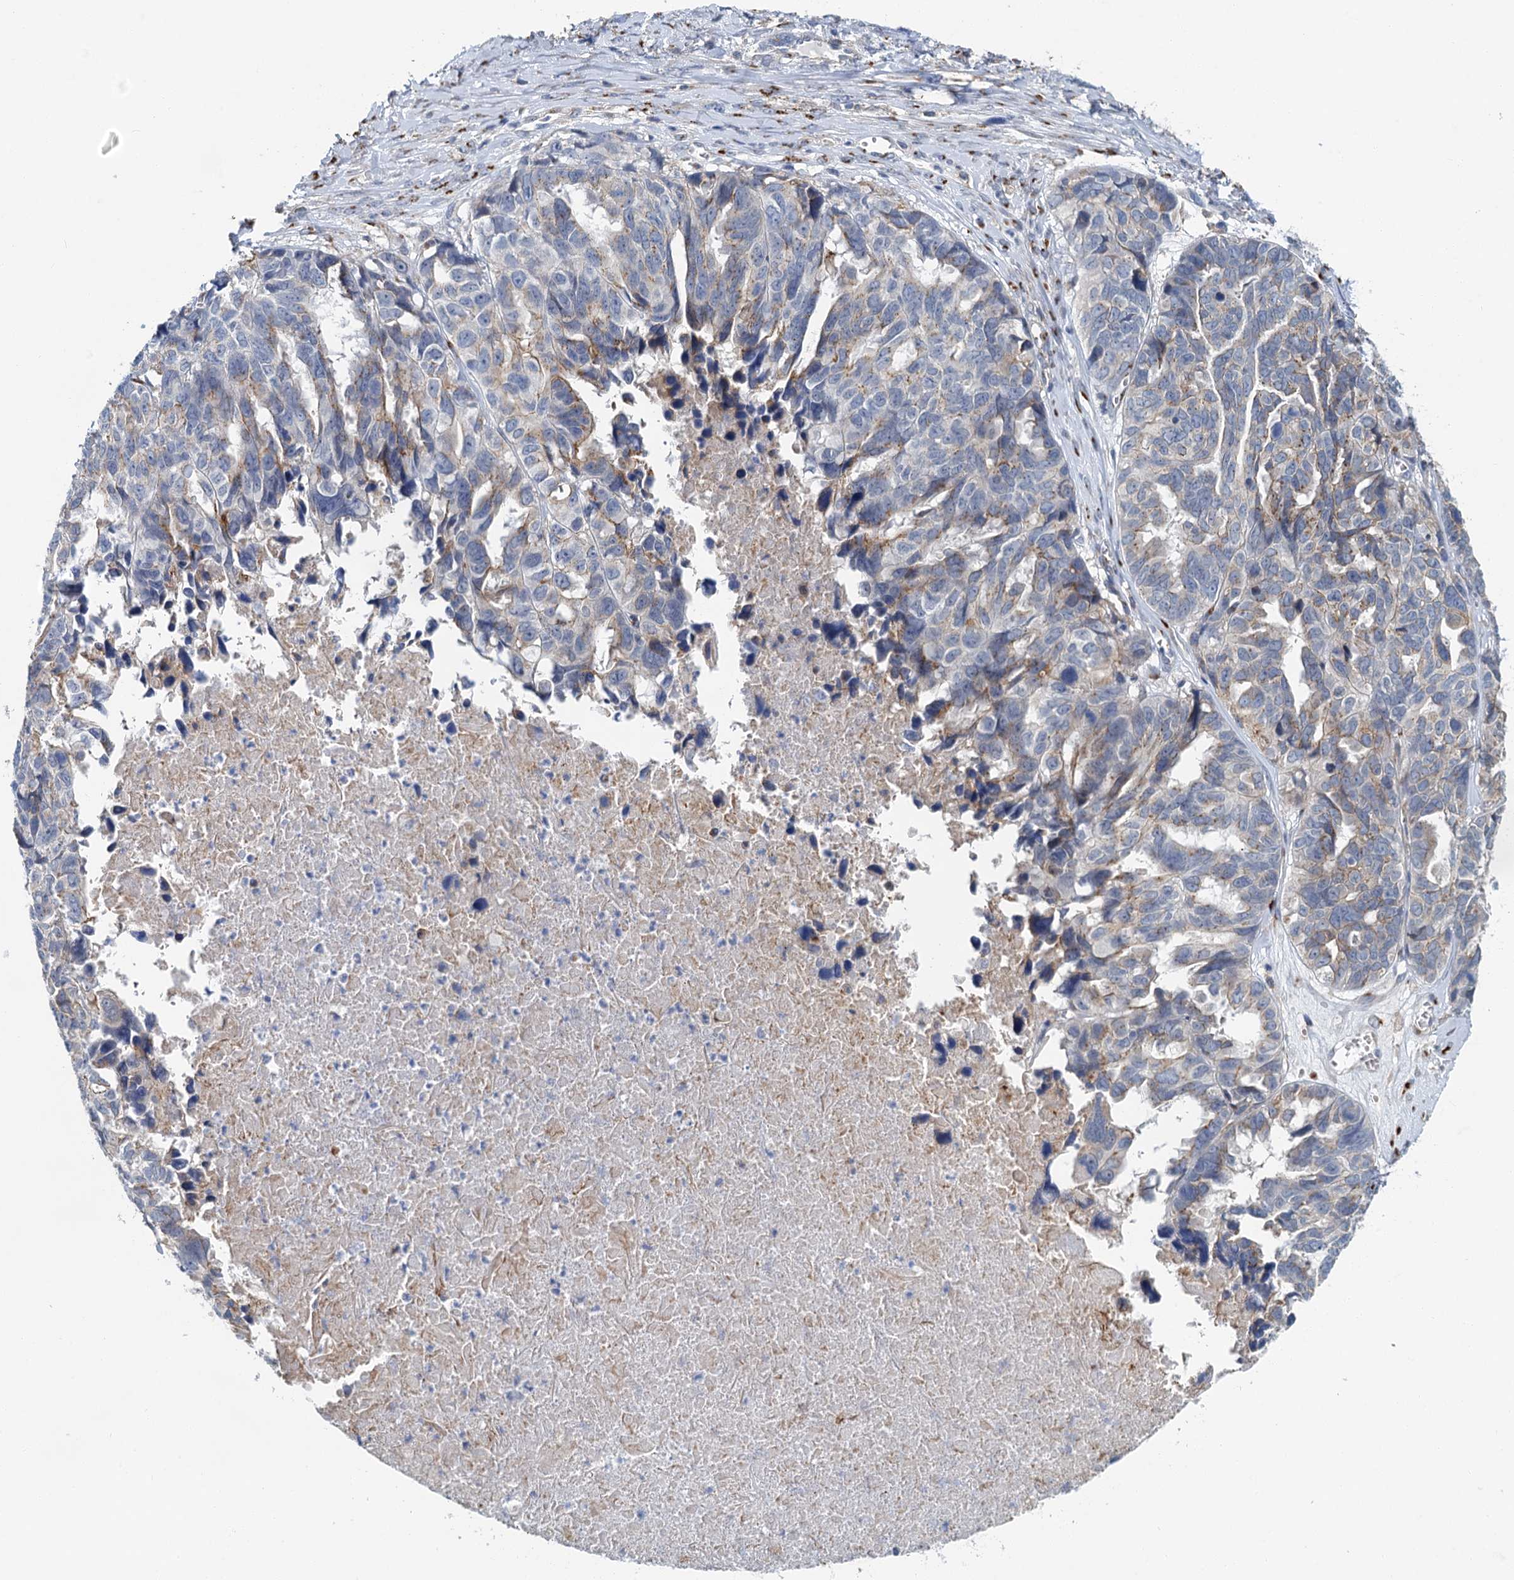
{"staining": {"intensity": "weak", "quantity": "<25%", "location": "cytoplasmic/membranous"}, "tissue": "ovarian cancer", "cell_type": "Tumor cells", "image_type": "cancer", "snomed": [{"axis": "morphology", "description": "Cystadenocarcinoma, serous, NOS"}, {"axis": "topography", "description": "Ovary"}], "caption": "Immunohistochemical staining of human serous cystadenocarcinoma (ovarian) displays no significant positivity in tumor cells.", "gene": "BET1L", "patient": {"sex": "female", "age": 79}}